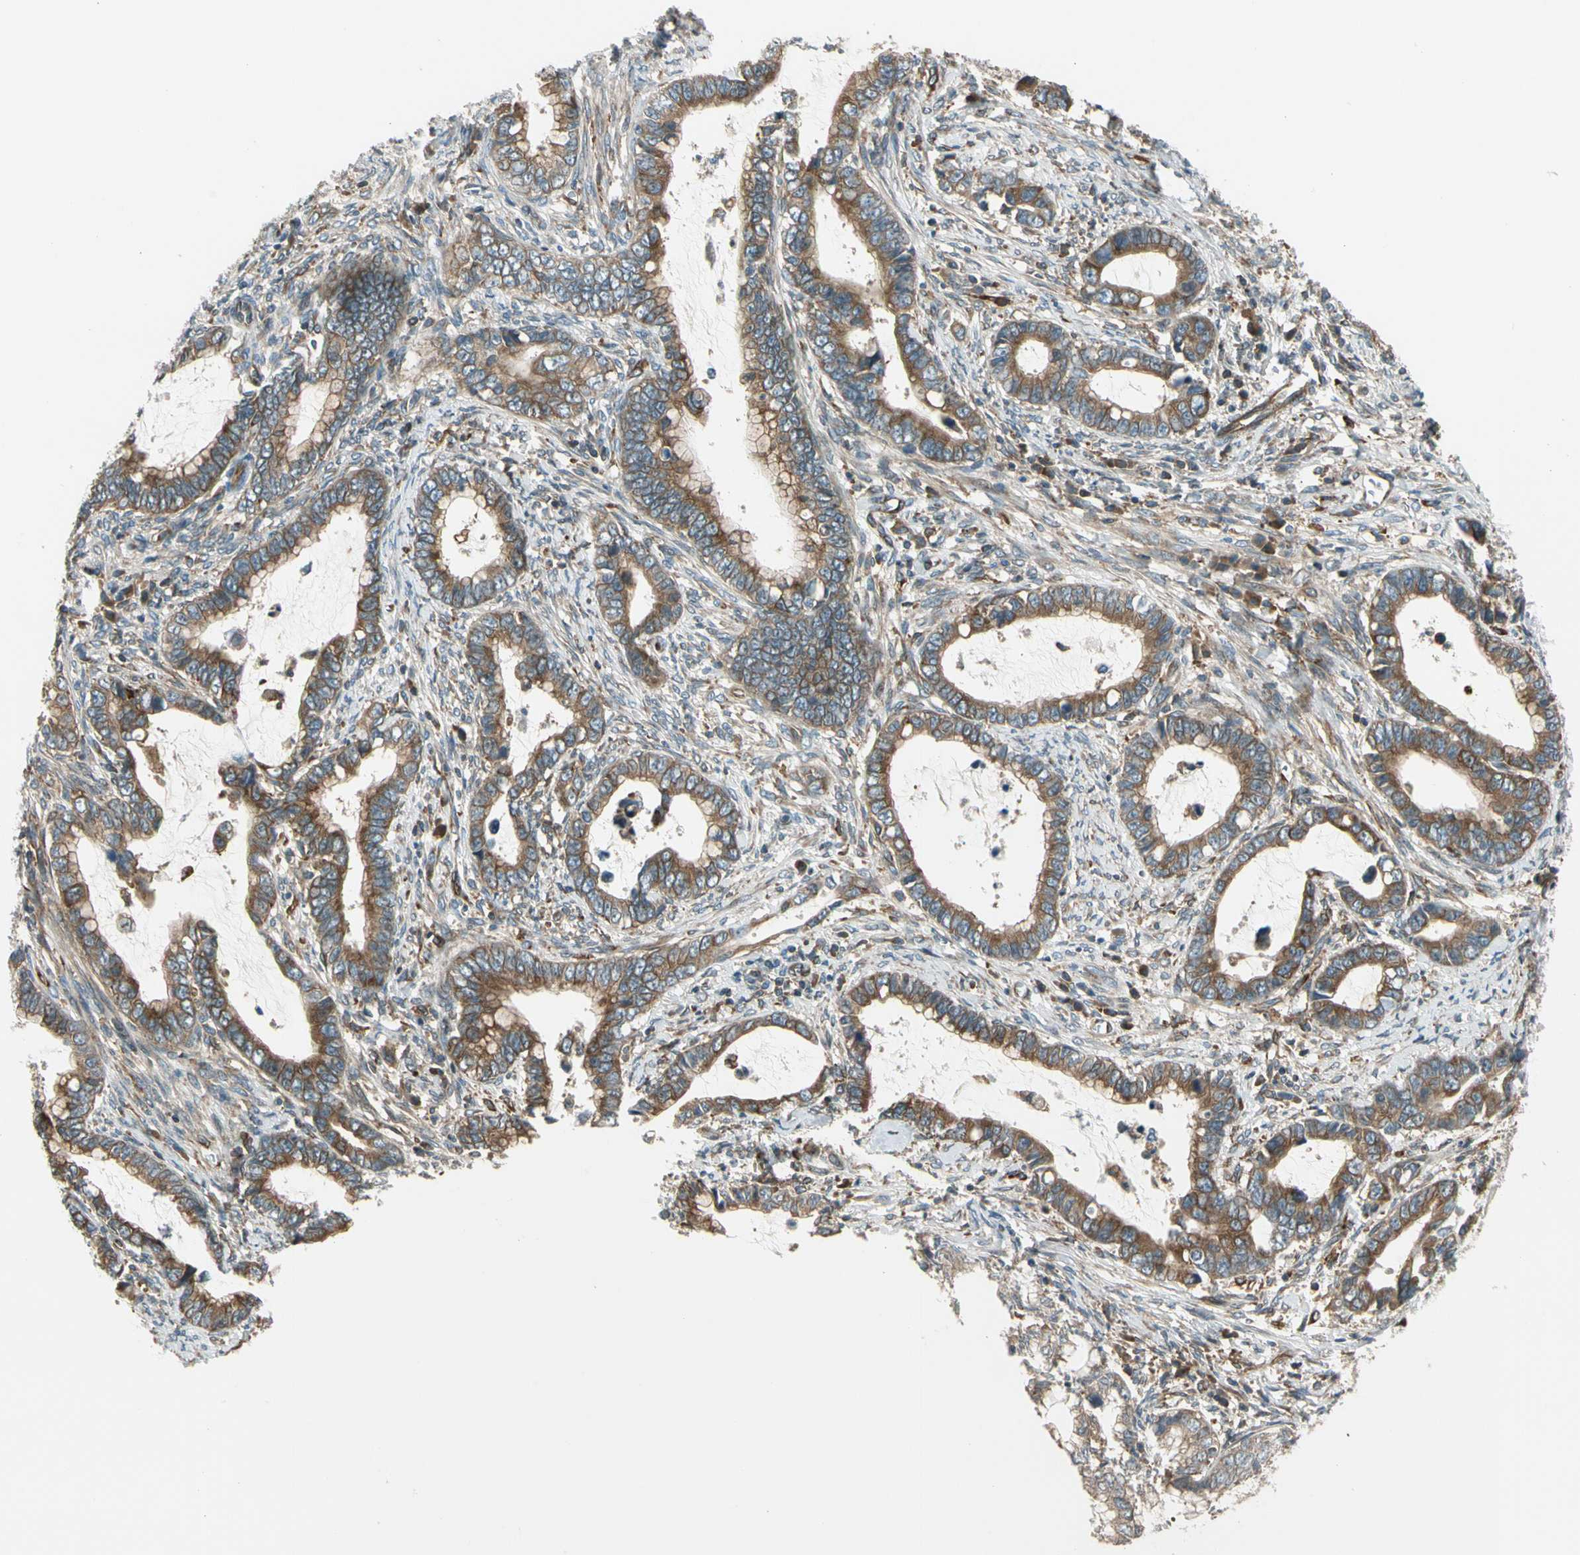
{"staining": {"intensity": "strong", "quantity": ">75%", "location": "cytoplasmic/membranous"}, "tissue": "cervical cancer", "cell_type": "Tumor cells", "image_type": "cancer", "snomed": [{"axis": "morphology", "description": "Adenocarcinoma, NOS"}, {"axis": "topography", "description": "Cervix"}], "caption": "Cervical cancer stained with immunohistochemistry displays strong cytoplasmic/membranous expression in about >75% of tumor cells.", "gene": "TRIO", "patient": {"sex": "female", "age": 44}}